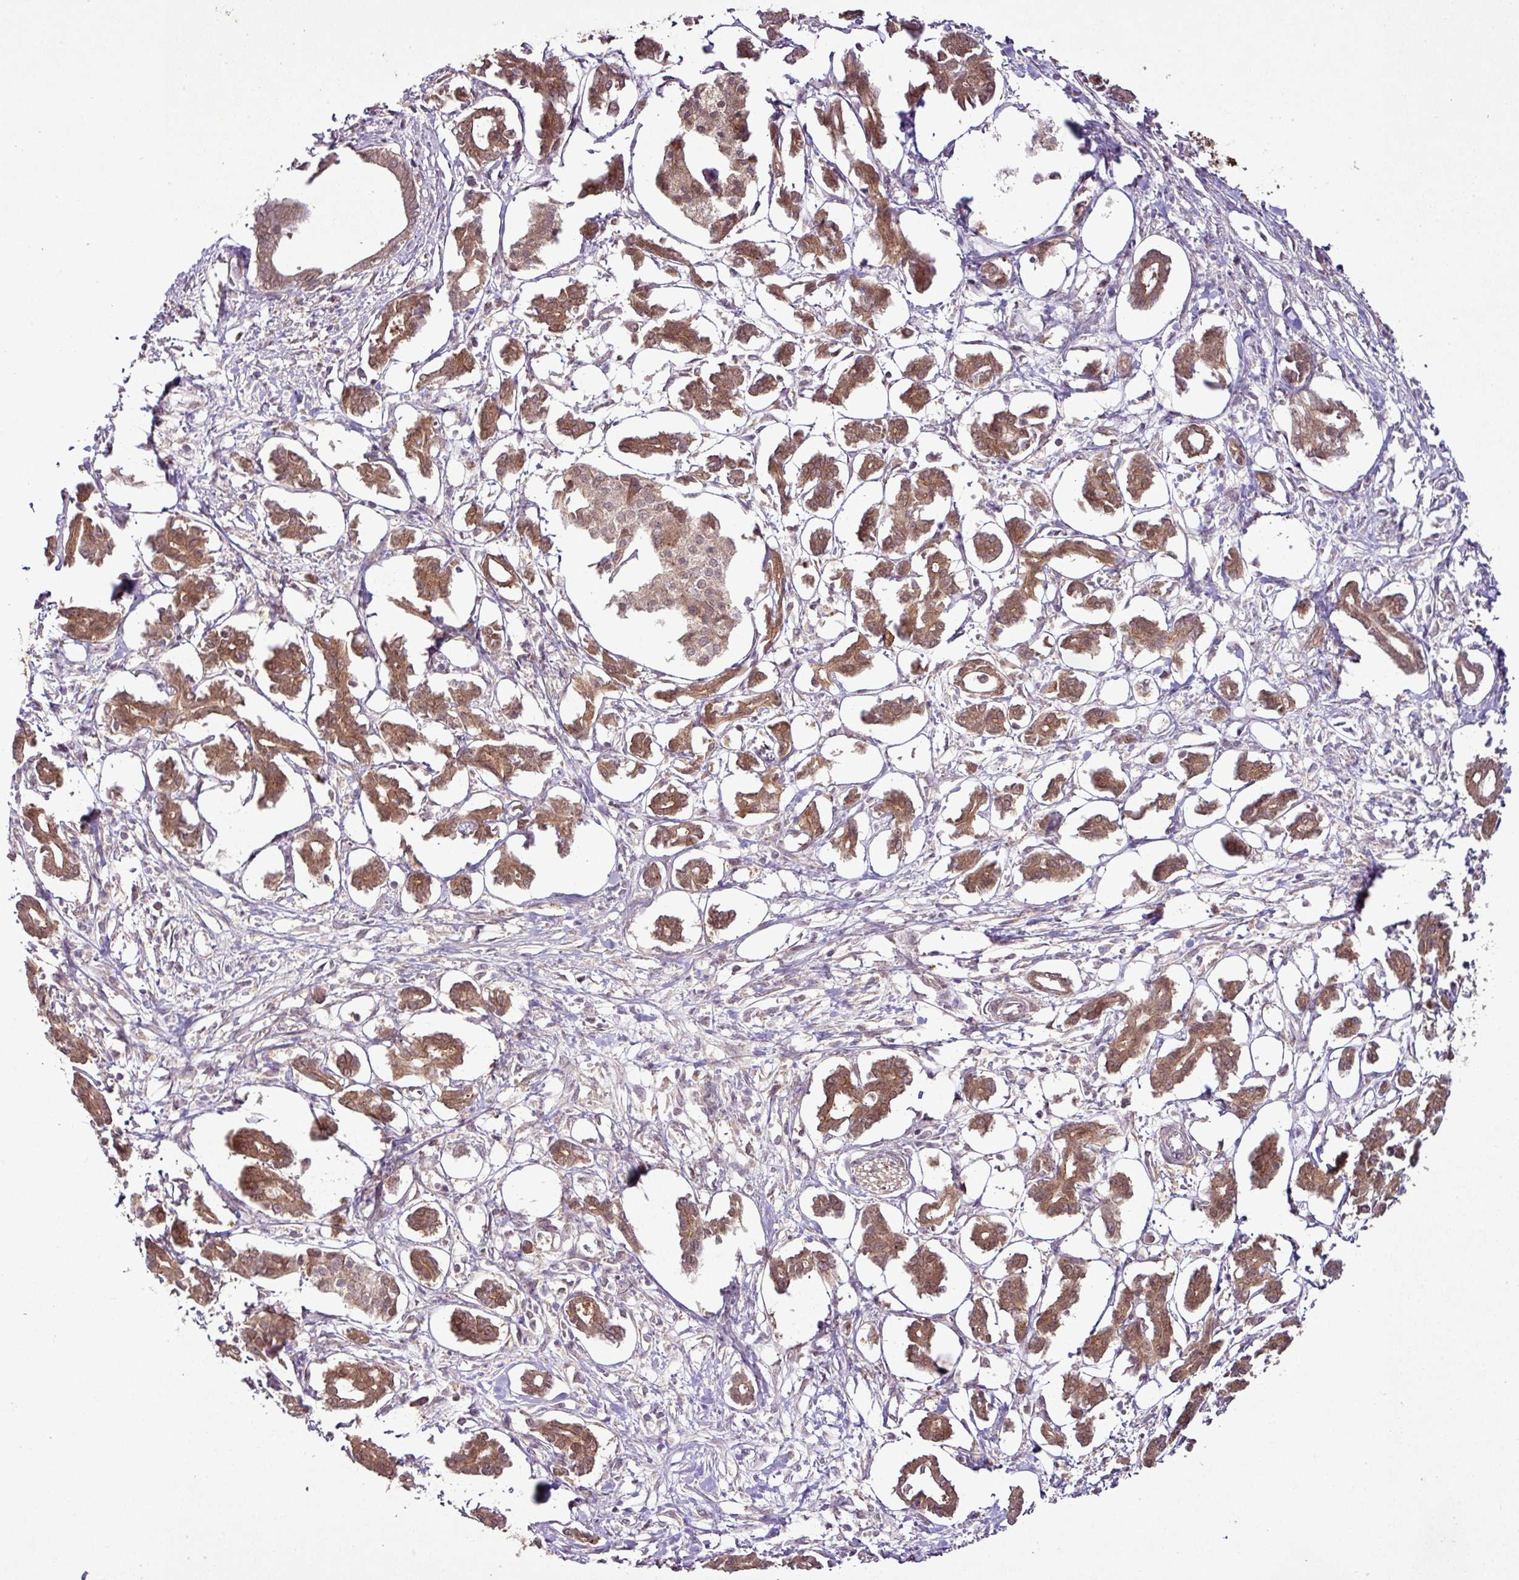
{"staining": {"intensity": "moderate", "quantity": ">75%", "location": "cytoplasmic/membranous,nuclear"}, "tissue": "pancreatic cancer", "cell_type": "Tumor cells", "image_type": "cancer", "snomed": [{"axis": "morphology", "description": "Adenocarcinoma, NOS"}, {"axis": "topography", "description": "Pancreas"}], "caption": "An immunohistochemistry histopathology image of neoplastic tissue is shown. Protein staining in brown shows moderate cytoplasmic/membranous and nuclear positivity in pancreatic cancer within tumor cells.", "gene": "FAIM", "patient": {"sex": "male", "age": 61}}